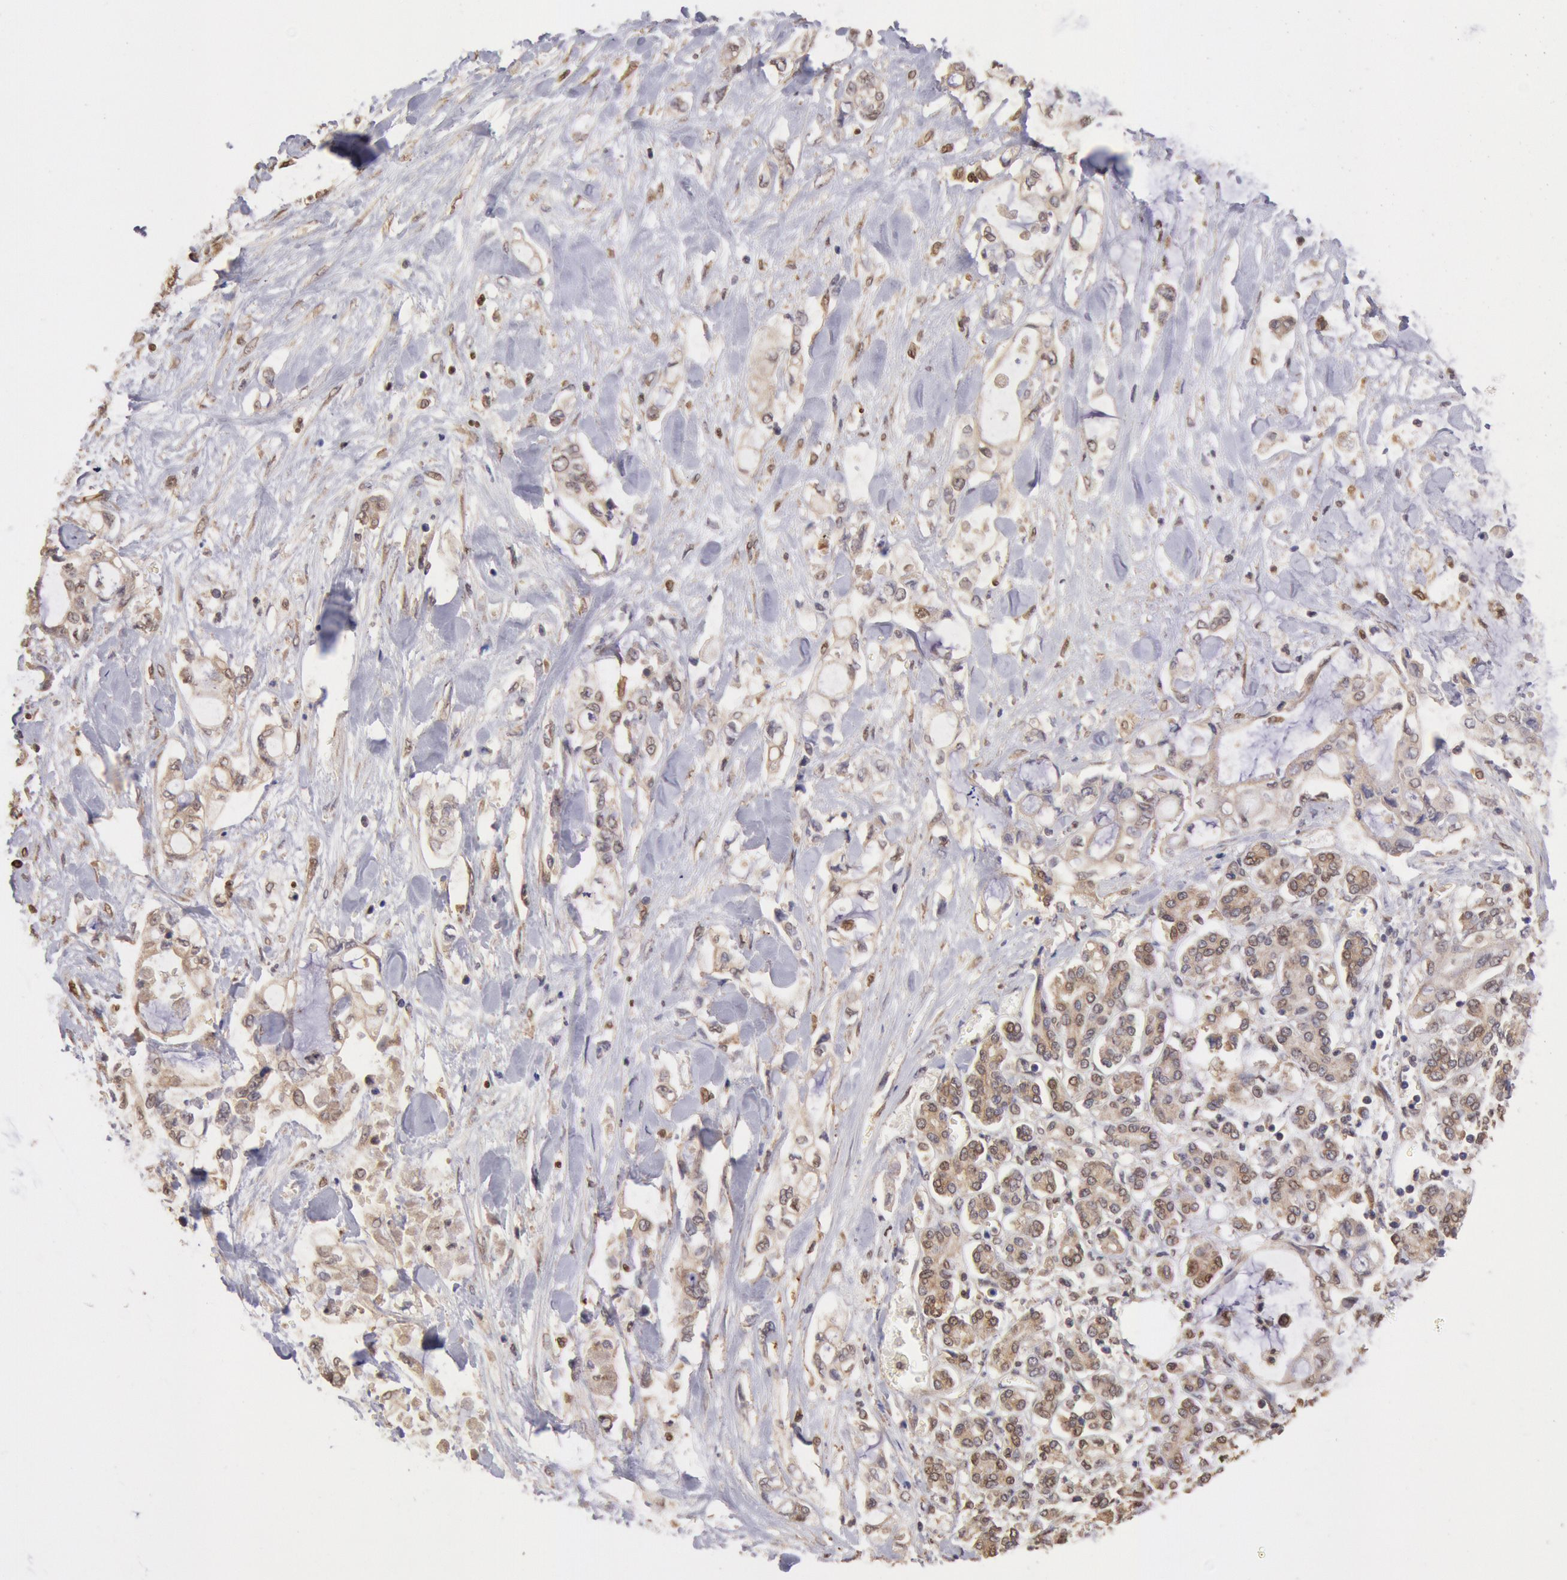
{"staining": {"intensity": "weak", "quantity": ">75%", "location": "cytoplasmic/membranous"}, "tissue": "pancreatic cancer", "cell_type": "Tumor cells", "image_type": "cancer", "snomed": [{"axis": "morphology", "description": "Adenocarcinoma, NOS"}, {"axis": "topography", "description": "Pancreas"}], "caption": "Pancreatic cancer tissue shows weak cytoplasmic/membranous positivity in about >75% of tumor cells", "gene": "COMT", "patient": {"sex": "female", "age": 70}}